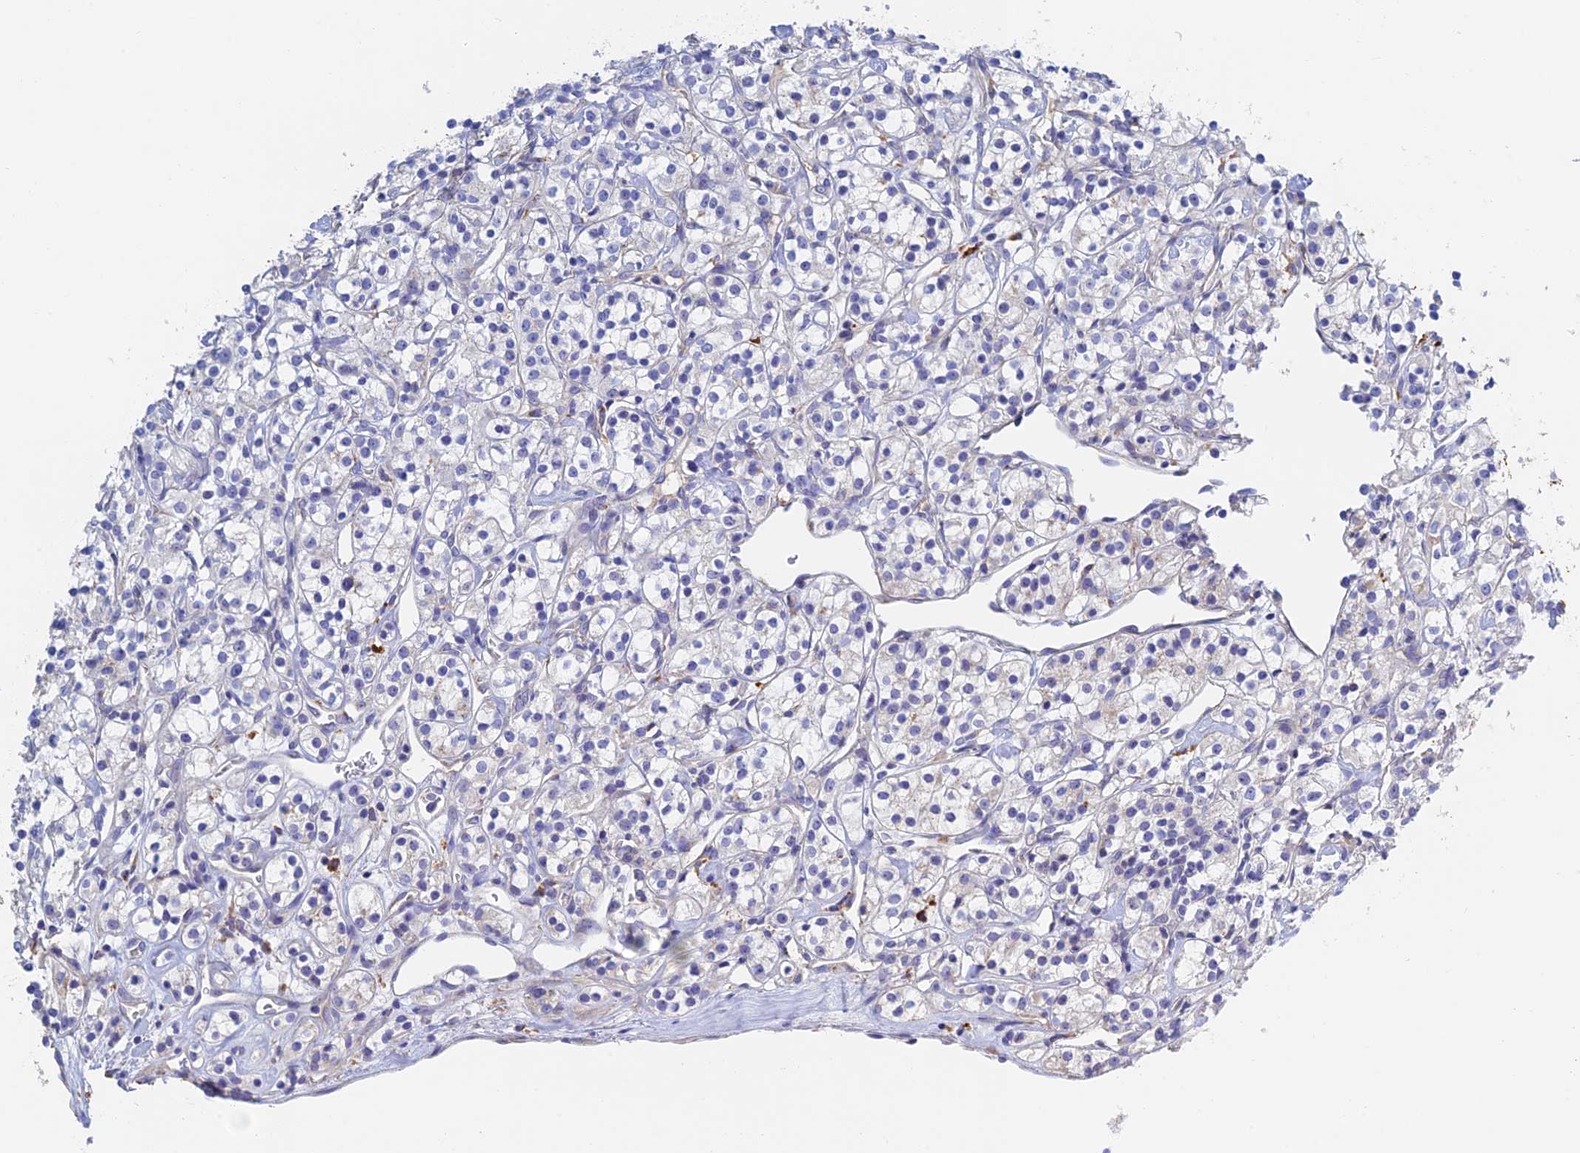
{"staining": {"intensity": "negative", "quantity": "none", "location": "none"}, "tissue": "renal cancer", "cell_type": "Tumor cells", "image_type": "cancer", "snomed": [{"axis": "morphology", "description": "Adenocarcinoma, NOS"}, {"axis": "topography", "description": "Kidney"}], "caption": "Protein analysis of renal cancer (adenocarcinoma) demonstrates no significant staining in tumor cells.", "gene": "RPGRIP1L", "patient": {"sex": "male", "age": 77}}